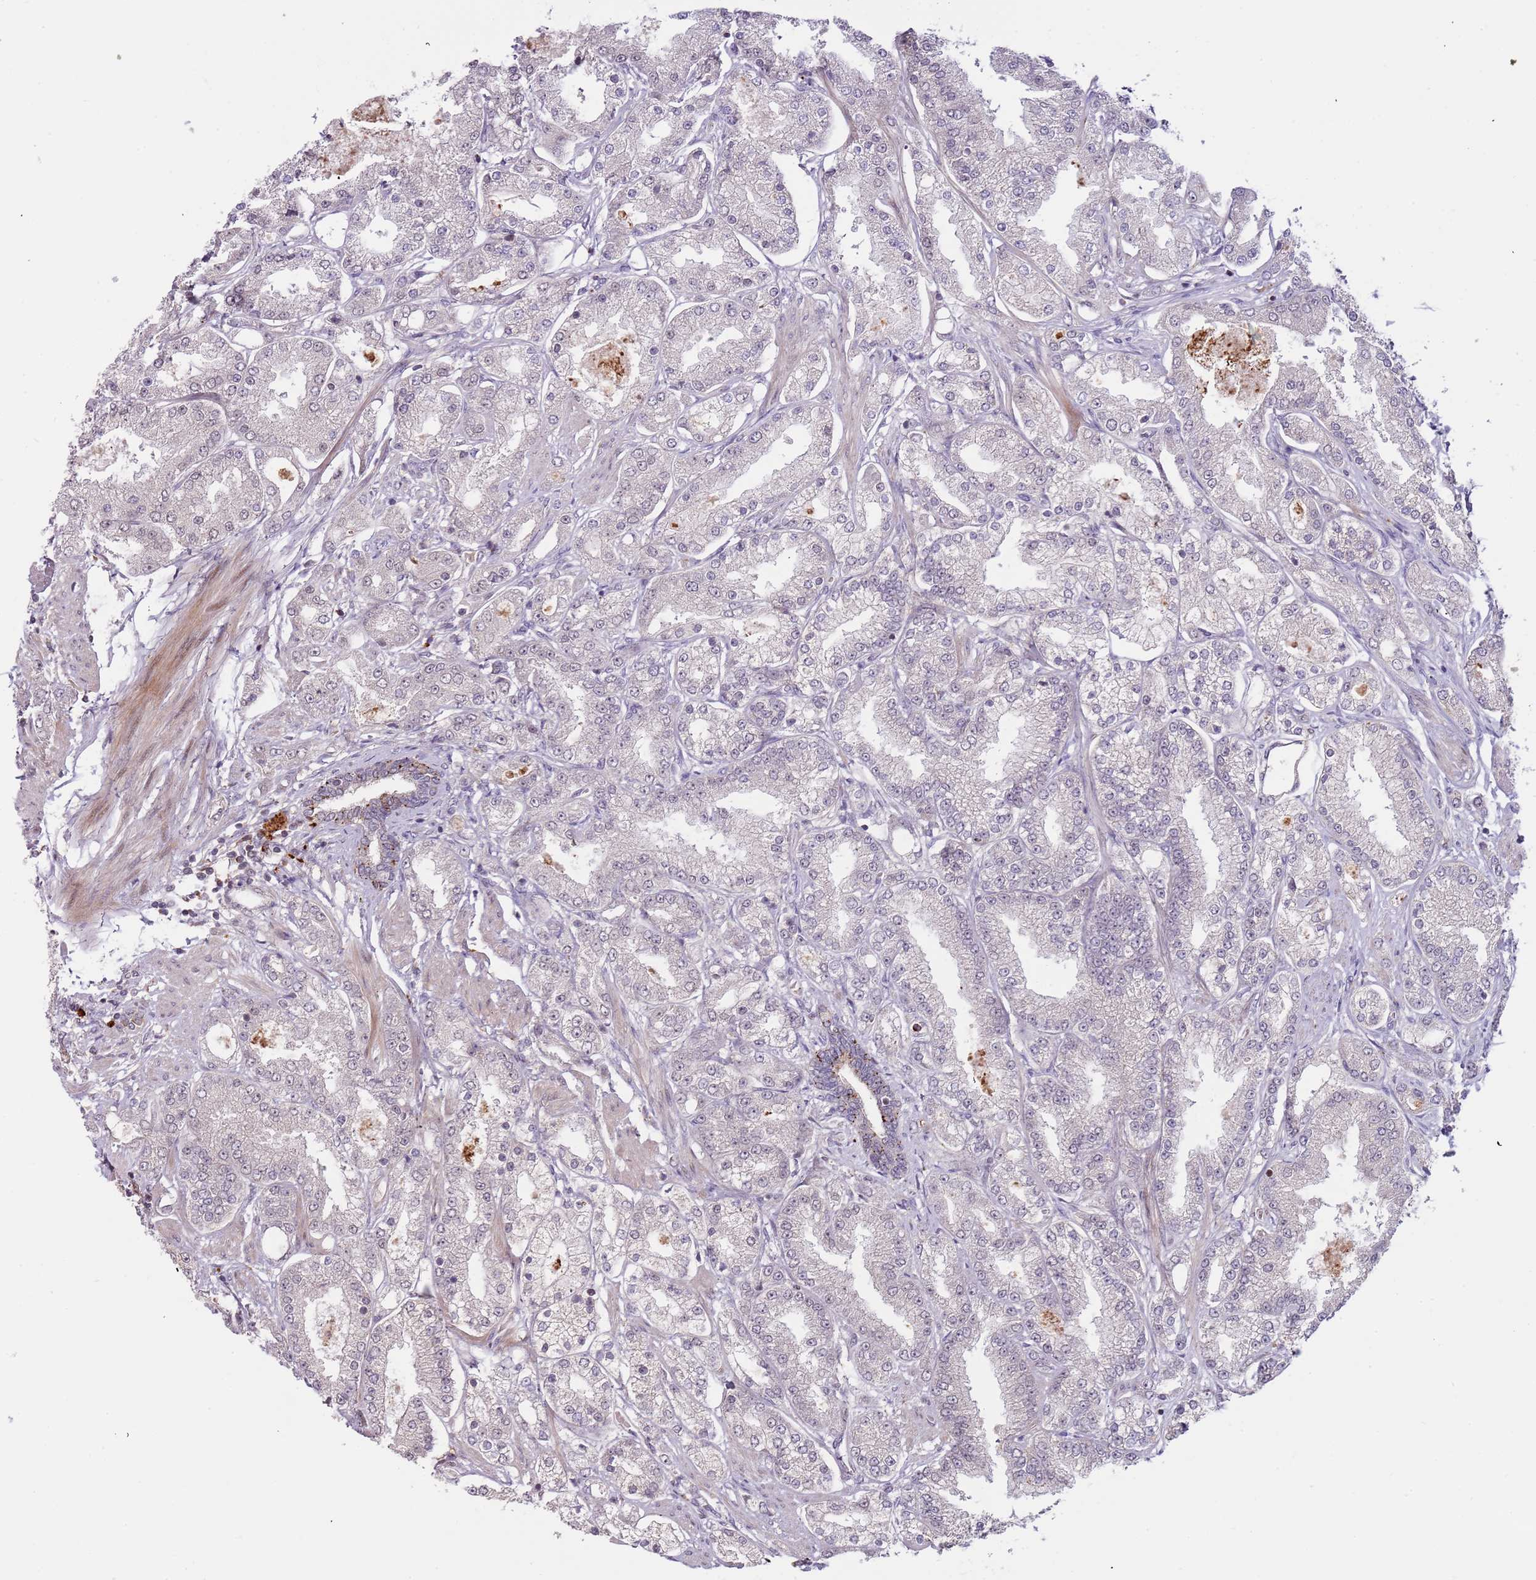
{"staining": {"intensity": "negative", "quantity": "none", "location": "none"}, "tissue": "prostate cancer", "cell_type": "Tumor cells", "image_type": "cancer", "snomed": [{"axis": "morphology", "description": "Adenocarcinoma, High grade"}, {"axis": "topography", "description": "Prostate"}], "caption": "A high-resolution micrograph shows immunohistochemistry (IHC) staining of prostate high-grade adenocarcinoma, which displays no significant positivity in tumor cells. The staining is performed using DAB brown chromogen with nuclei counter-stained in using hematoxylin.", "gene": "ULK3", "patient": {"sex": "male", "age": 69}}